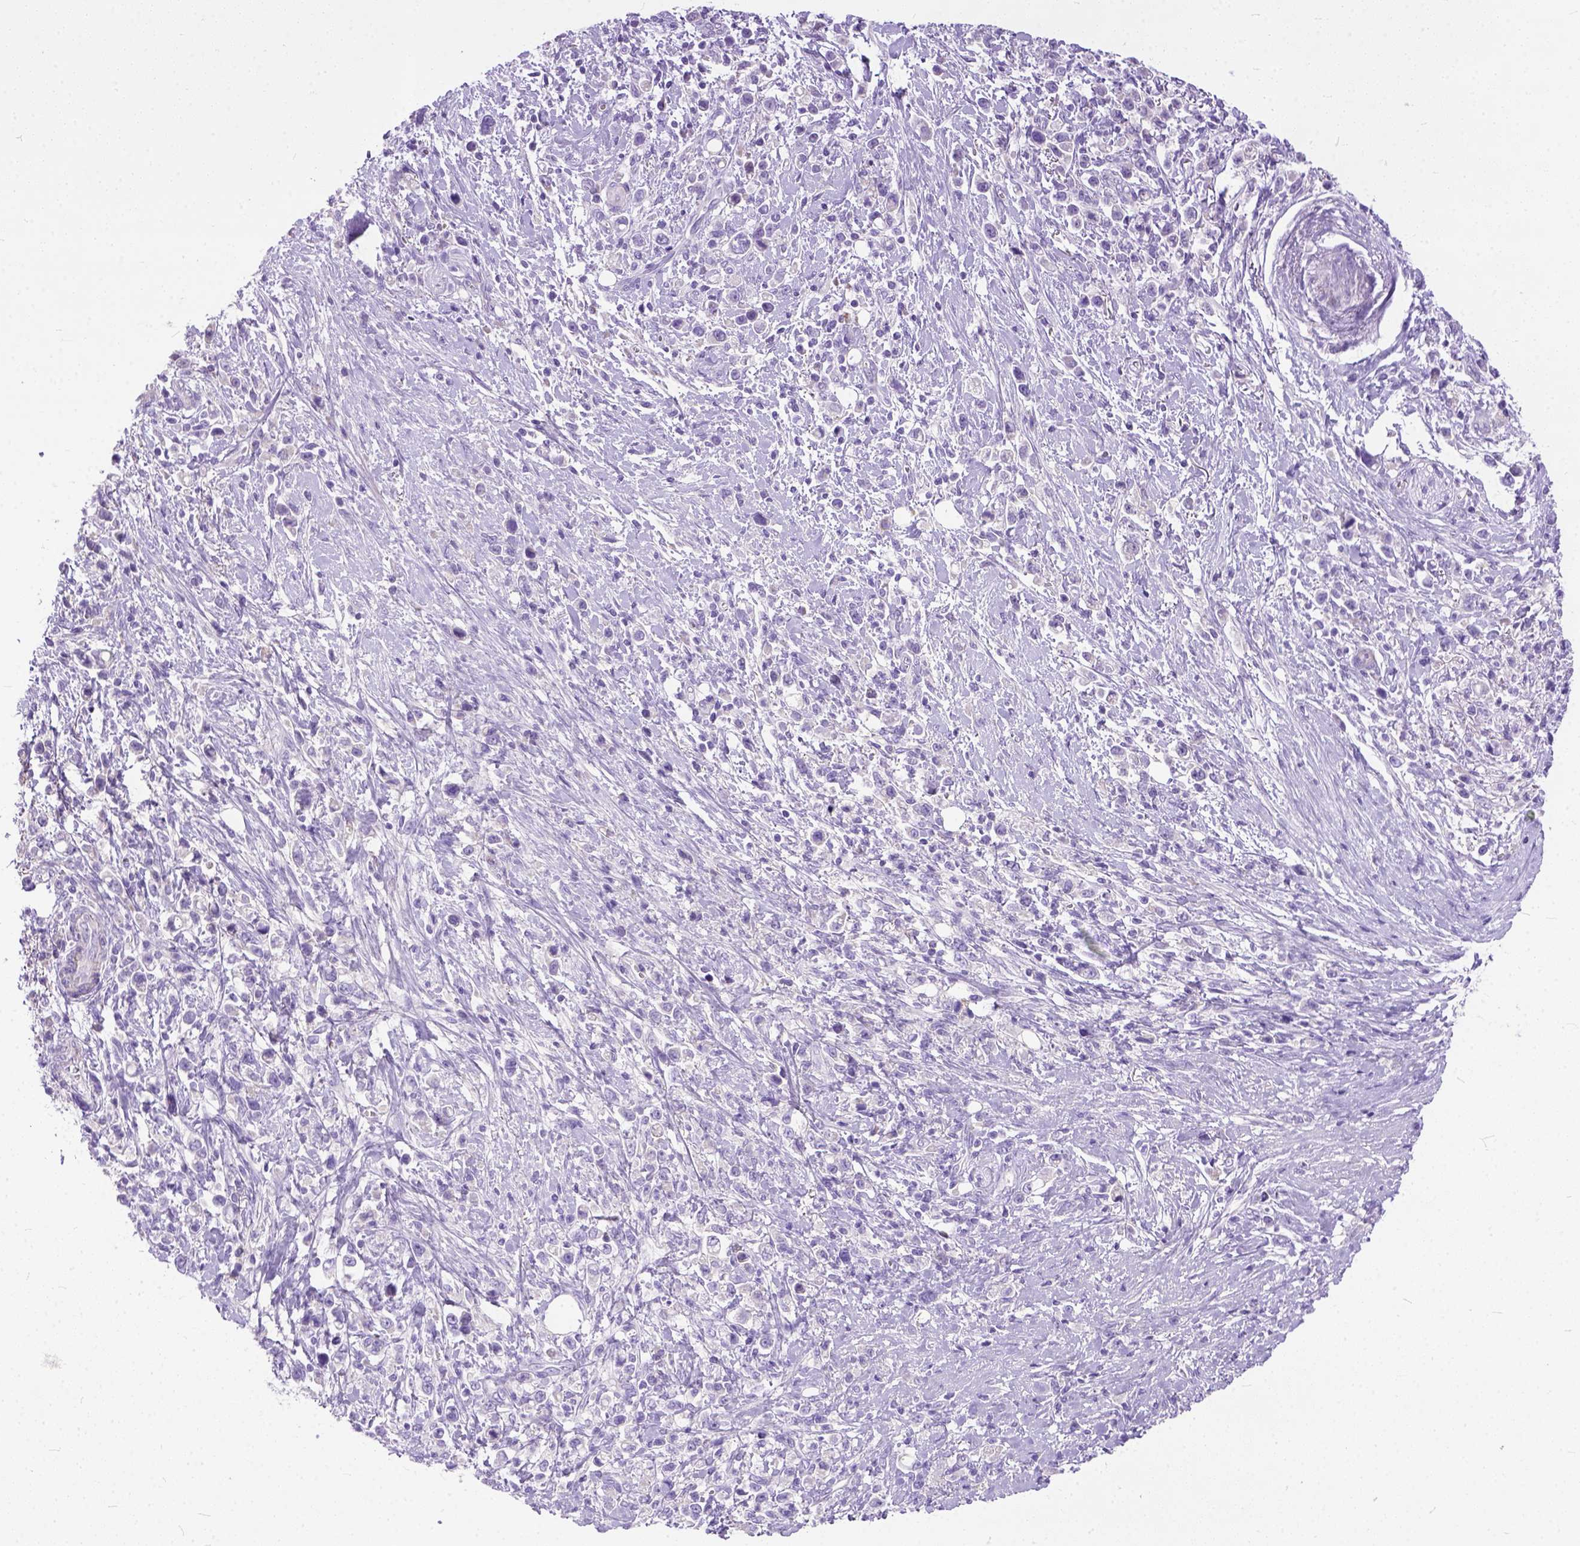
{"staining": {"intensity": "negative", "quantity": "none", "location": "none"}, "tissue": "stomach cancer", "cell_type": "Tumor cells", "image_type": "cancer", "snomed": [{"axis": "morphology", "description": "Adenocarcinoma, NOS"}, {"axis": "topography", "description": "Stomach"}], "caption": "Immunohistochemical staining of stomach cancer (adenocarcinoma) demonstrates no significant positivity in tumor cells.", "gene": "PLK5", "patient": {"sex": "male", "age": 63}}